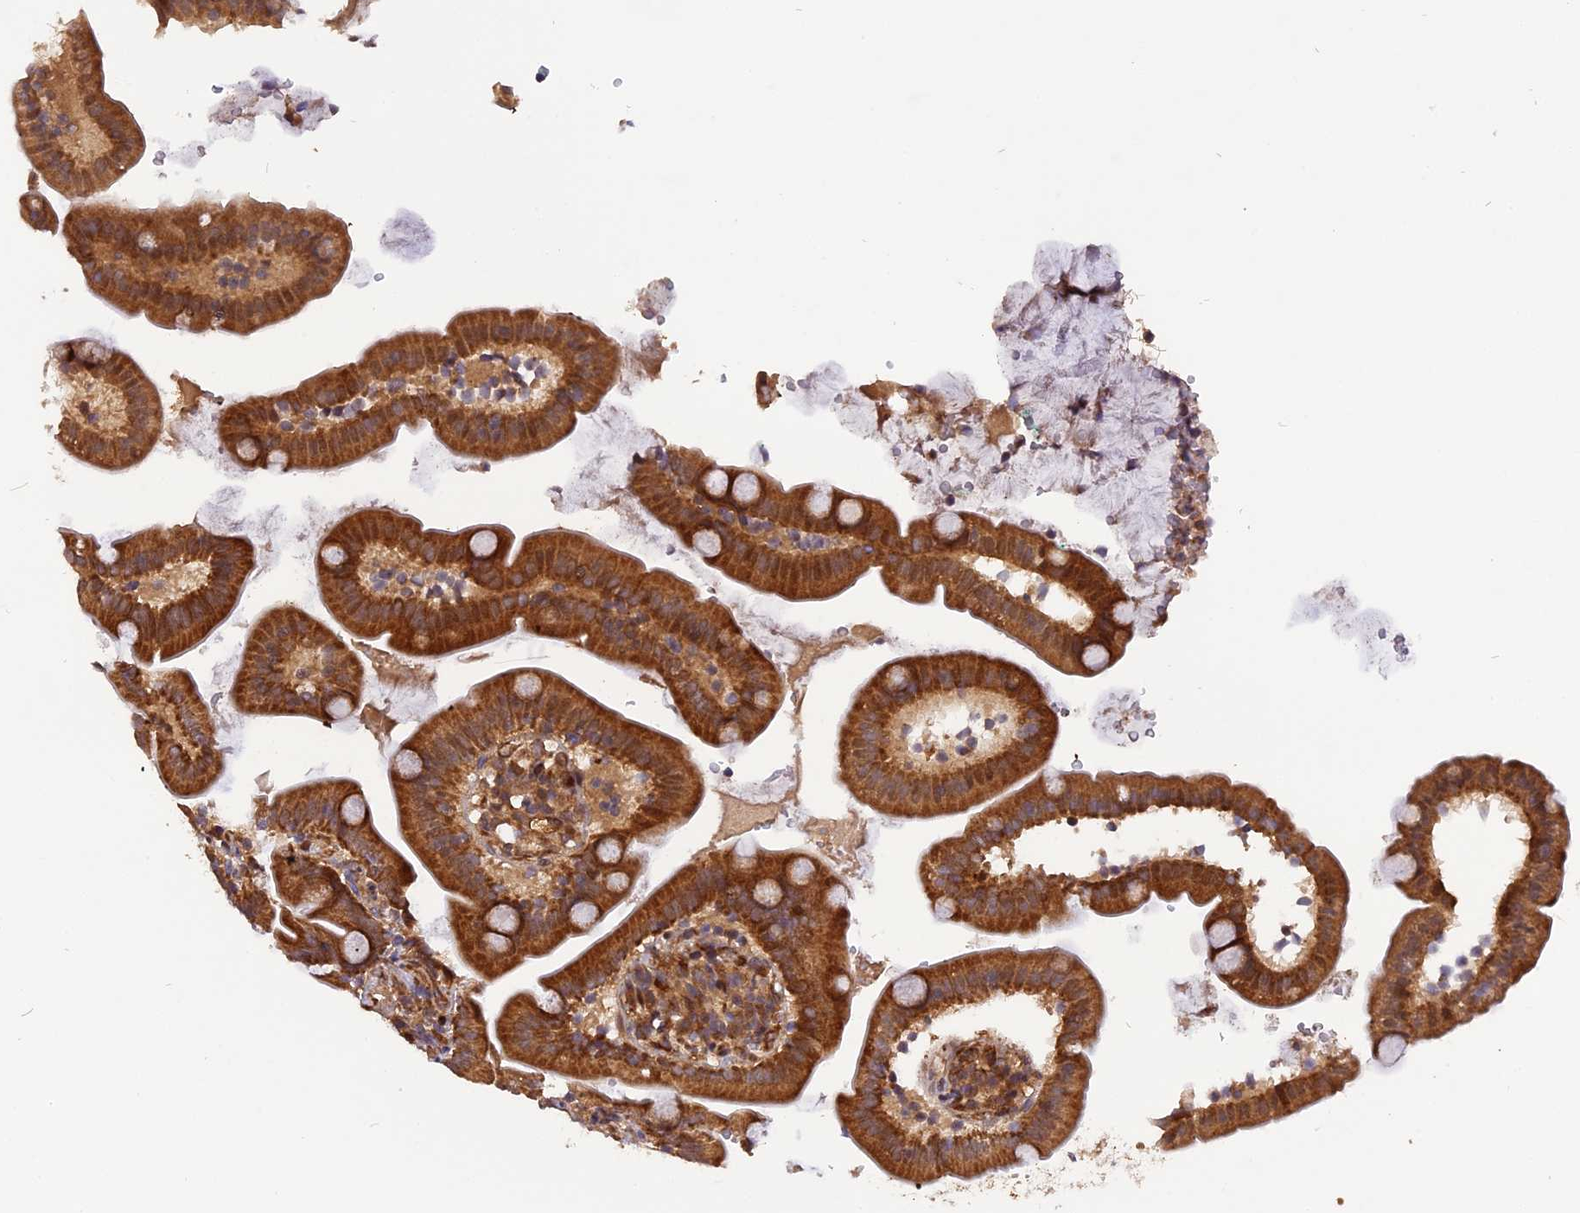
{"staining": {"intensity": "strong", "quantity": ">75%", "location": "cytoplasmic/membranous,nuclear"}, "tissue": "duodenum", "cell_type": "Glandular cells", "image_type": "normal", "snomed": [{"axis": "morphology", "description": "Normal tissue, NOS"}, {"axis": "topography", "description": "Duodenum"}], "caption": "DAB (3,3'-diaminobenzidine) immunohistochemical staining of benign human duodenum shows strong cytoplasmic/membranous,nuclear protein expression in approximately >75% of glandular cells. (DAB = brown stain, brightfield microscopy at high magnification).", "gene": "MICALL1", "patient": {"sex": "female", "age": 67}}